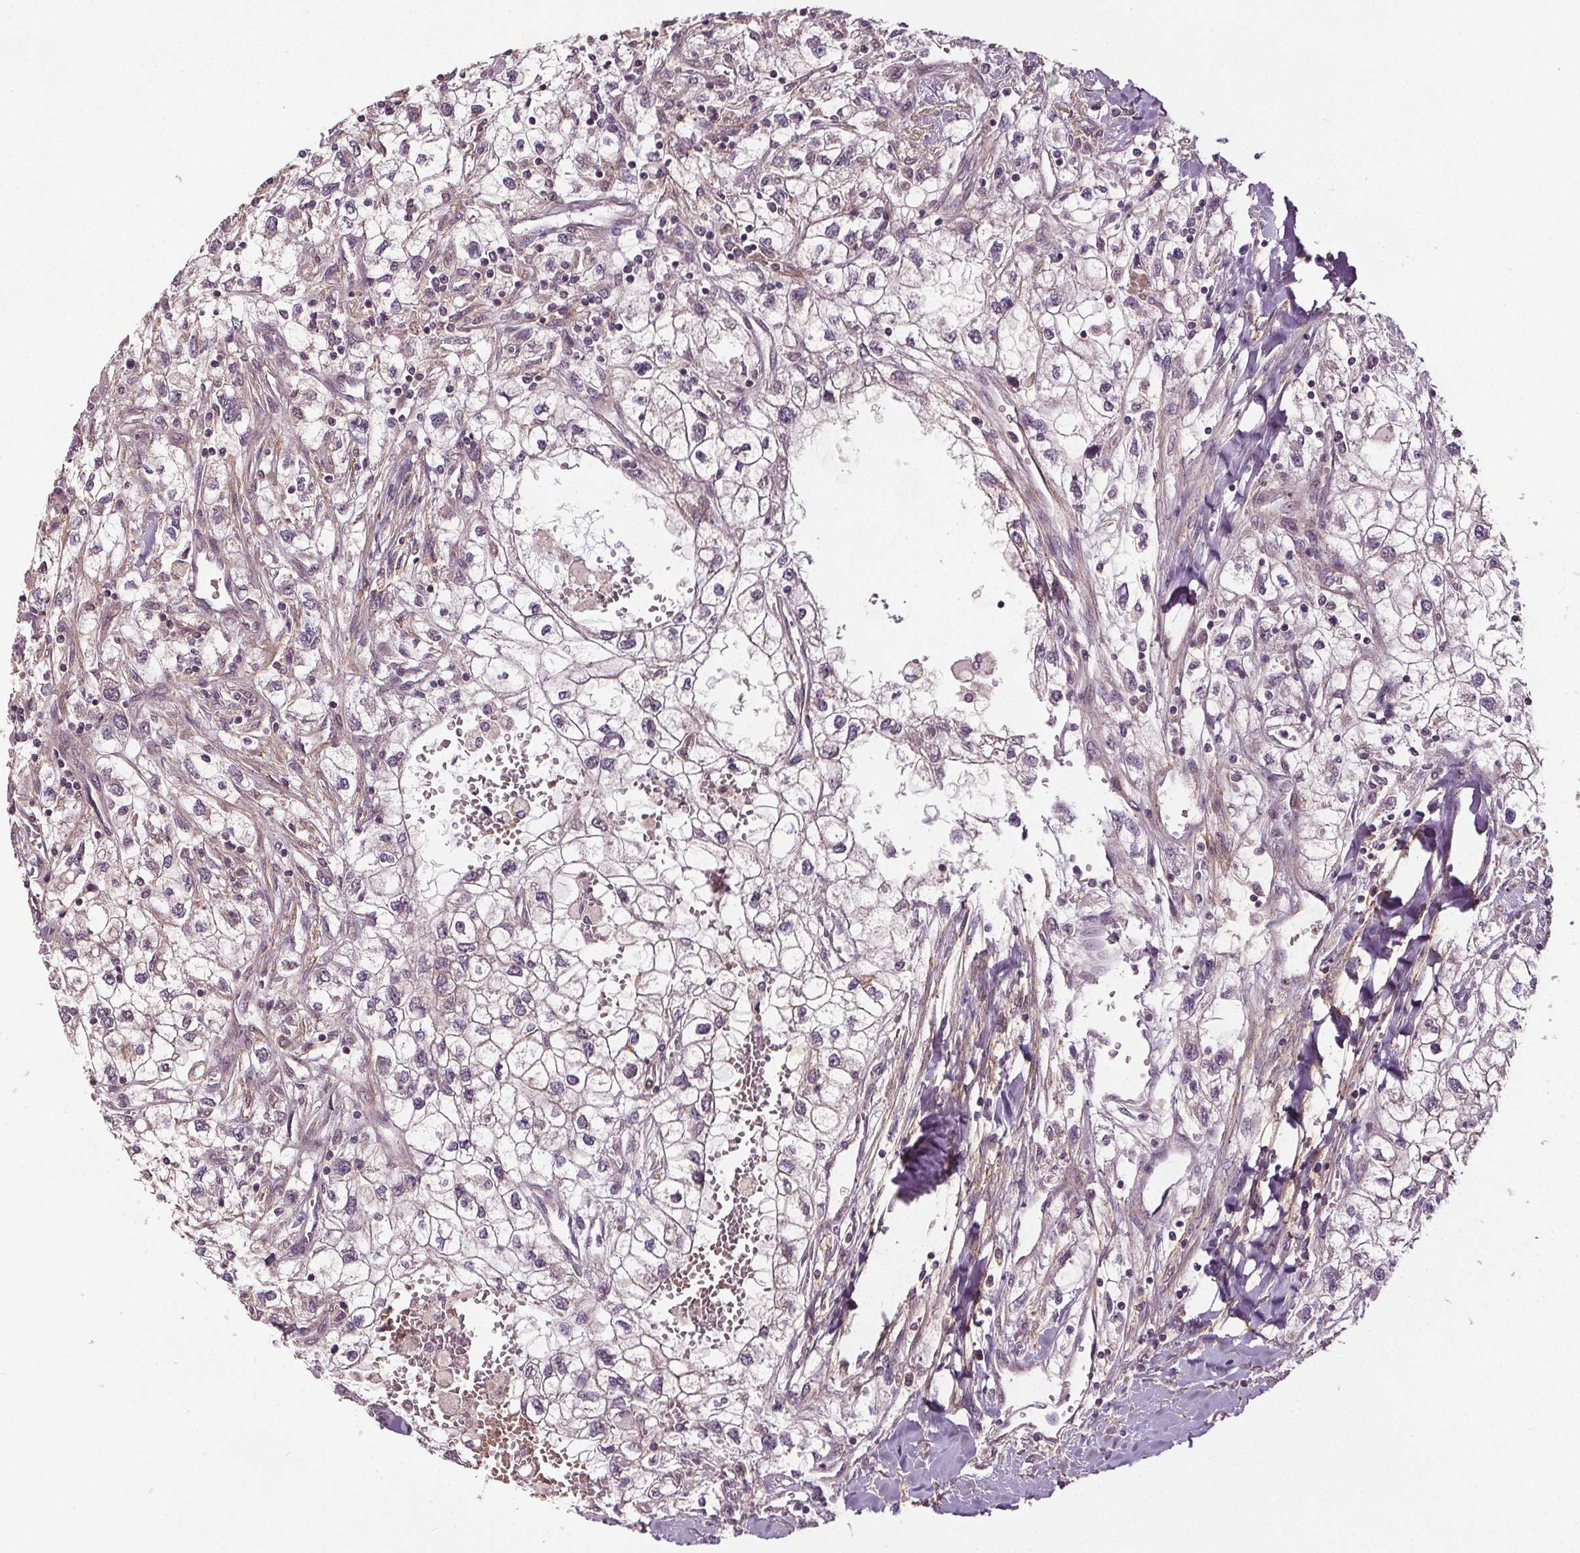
{"staining": {"intensity": "negative", "quantity": "none", "location": "none"}, "tissue": "renal cancer", "cell_type": "Tumor cells", "image_type": "cancer", "snomed": [{"axis": "morphology", "description": "Adenocarcinoma, NOS"}, {"axis": "topography", "description": "Kidney"}], "caption": "Photomicrograph shows no protein expression in tumor cells of renal cancer (adenocarcinoma) tissue. (DAB immunohistochemistry with hematoxylin counter stain).", "gene": "EPHB3", "patient": {"sex": "male", "age": 59}}